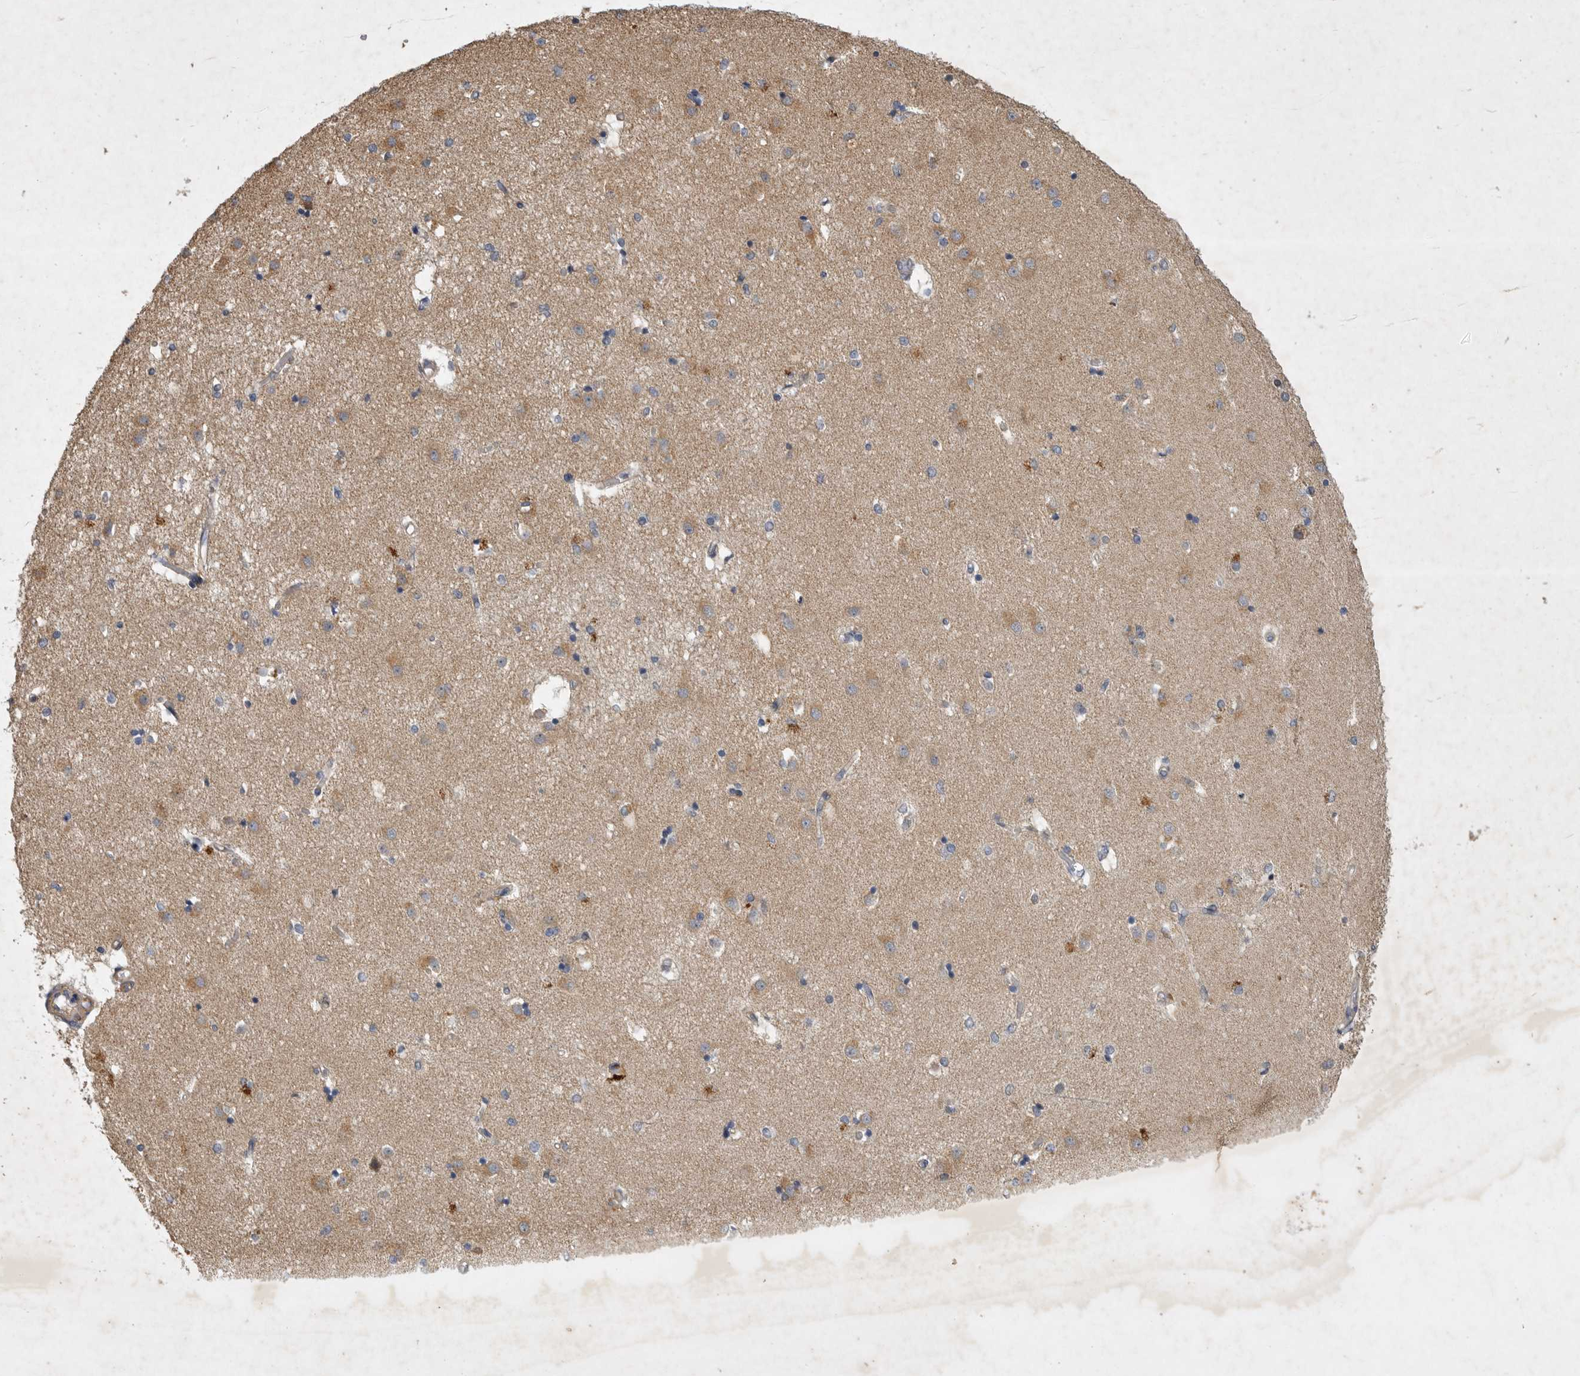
{"staining": {"intensity": "moderate", "quantity": "25%-75%", "location": "cytoplasmic/membranous"}, "tissue": "caudate", "cell_type": "Glial cells", "image_type": "normal", "snomed": [{"axis": "morphology", "description": "Normal tissue, NOS"}, {"axis": "topography", "description": "Lateral ventricle wall"}], "caption": "Immunohistochemistry (IHC) of normal caudate reveals medium levels of moderate cytoplasmic/membranous staining in approximately 25%-75% of glial cells.", "gene": "EDEM3", "patient": {"sex": "male", "age": 45}}